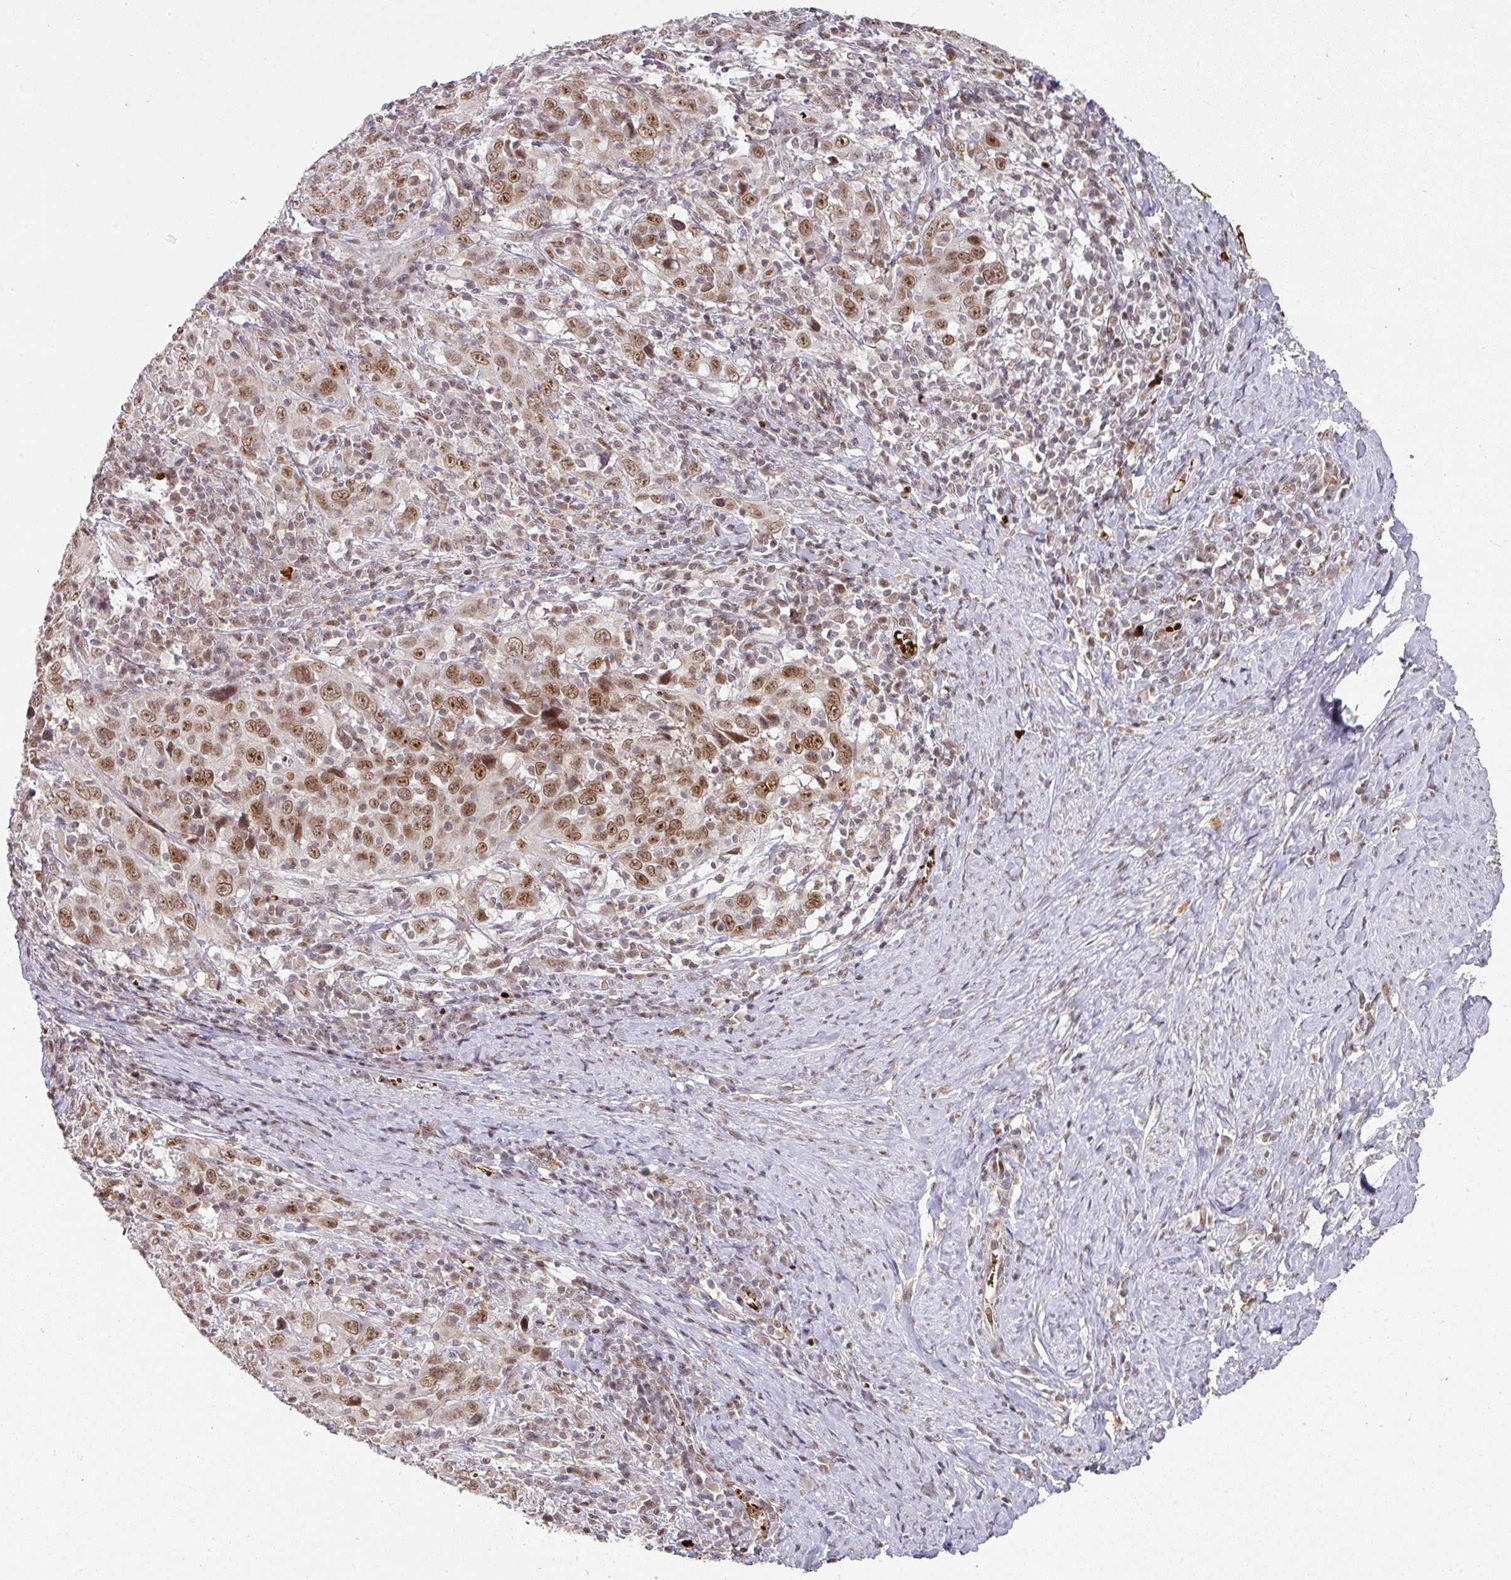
{"staining": {"intensity": "moderate", "quantity": ">75%", "location": "nuclear"}, "tissue": "cervical cancer", "cell_type": "Tumor cells", "image_type": "cancer", "snomed": [{"axis": "morphology", "description": "Squamous cell carcinoma, NOS"}, {"axis": "topography", "description": "Cervix"}], "caption": "IHC photomicrograph of neoplastic tissue: human cervical cancer stained using immunohistochemistry (IHC) demonstrates medium levels of moderate protein expression localized specifically in the nuclear of tumor cells, appearing as a nuclear brown color.", "gene": "NEIL1", "patient": {"sex": "female", "age": 46}}